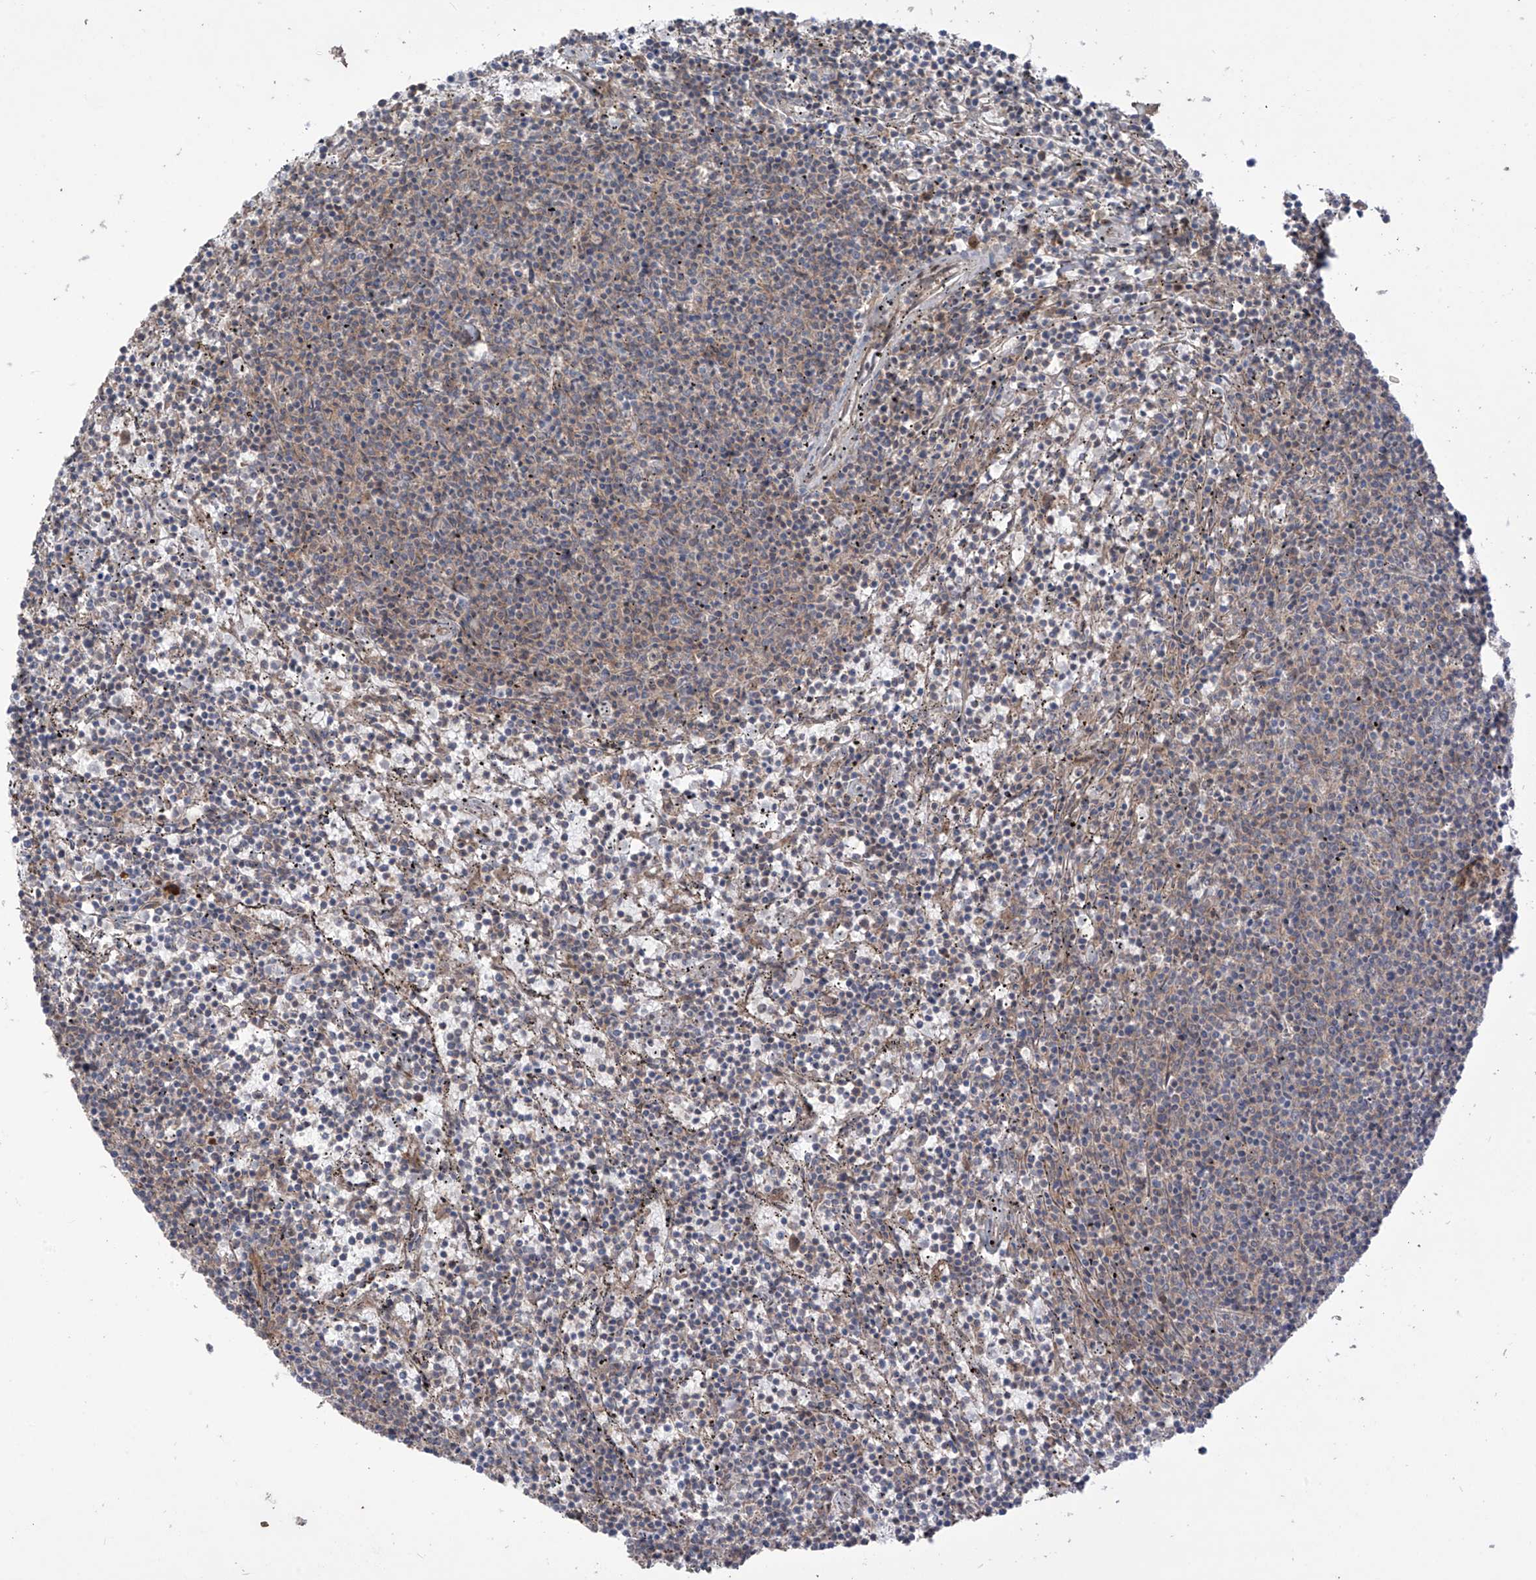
{"staining": {"intensity": "negative", "quantity": "none", "location": "none"}, "tissue": "lymphoma", "cell_type": "Tumor cells", "image_type": "cancer", "snomed": [{"axis": "morphology", "description": "Malignant lymphoma, non-Hodgkin's type, Low grade"}, {"axis": "topography", "description": "Spleen"}], "caption": "A histopathology image of malignant lymphoma, non-Hodgkin's type (low-grade) stained for a protein shows no brown staining in tumor cells.", "gene": "LRRC74A", "patient": {"sex": "female", "age": 50}}